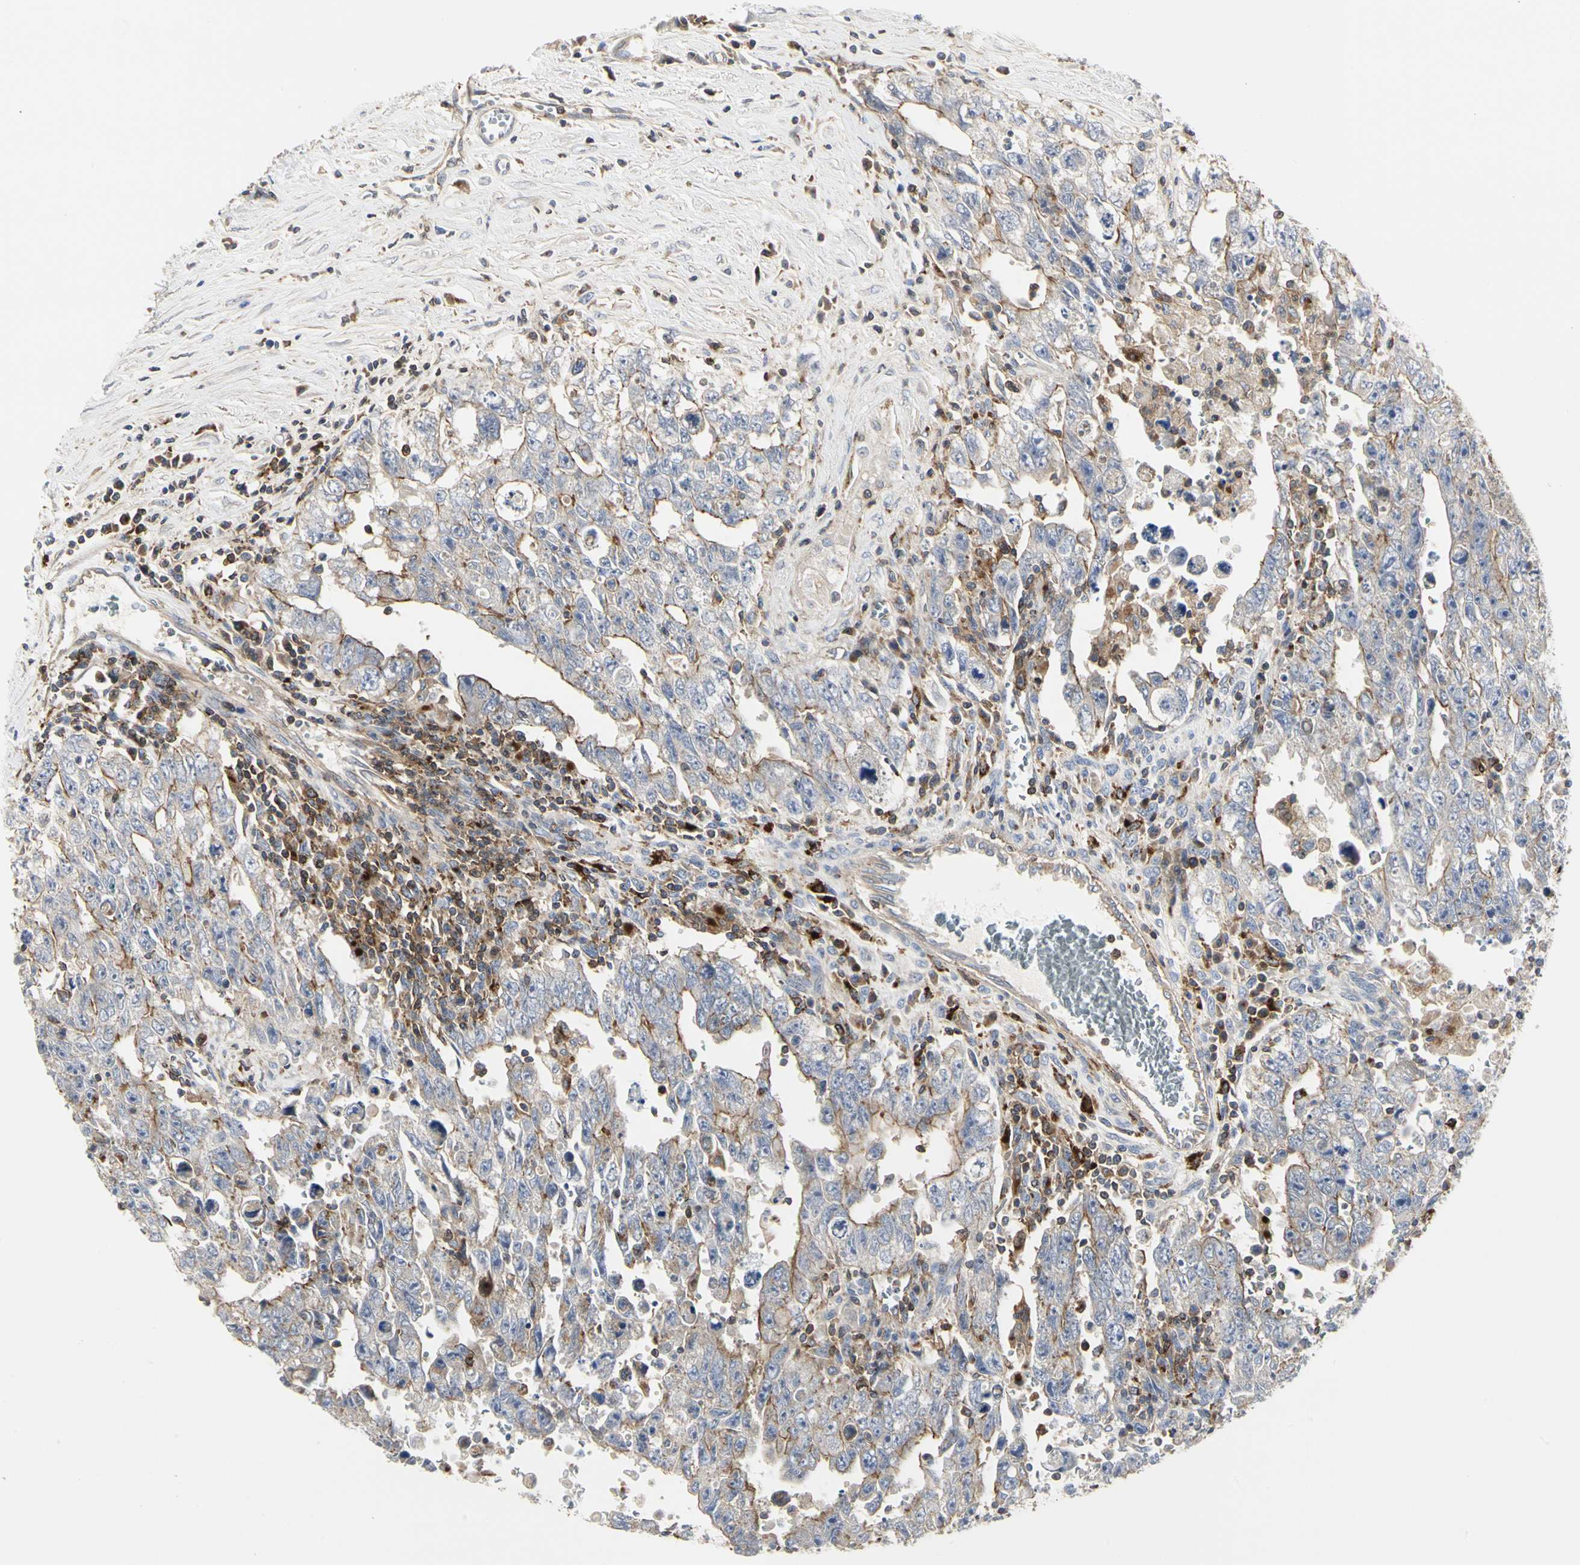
{"staining": {"intensity": "weak", "quantity": "25%-75%", "location": "cytoplasmic/membranous"}, "tissue": "testis cancer", "cell_type": "Tumor cells", "image_type": "cancer", "snomed": [{"axis": "morphology", "description": "Carcinoma, Embryonal, NOS"}, {"axis": "topography", "description": "Testis"}], "caption": "Immunohistochemical staining of human testis embryonal carcinoma reveals low levels of weak cytoplasmic/membranous protein positivity in about 25%-75% of tumor cells.", "gene": "NAPG", "patient": {"sex": "male", "age": 28}}